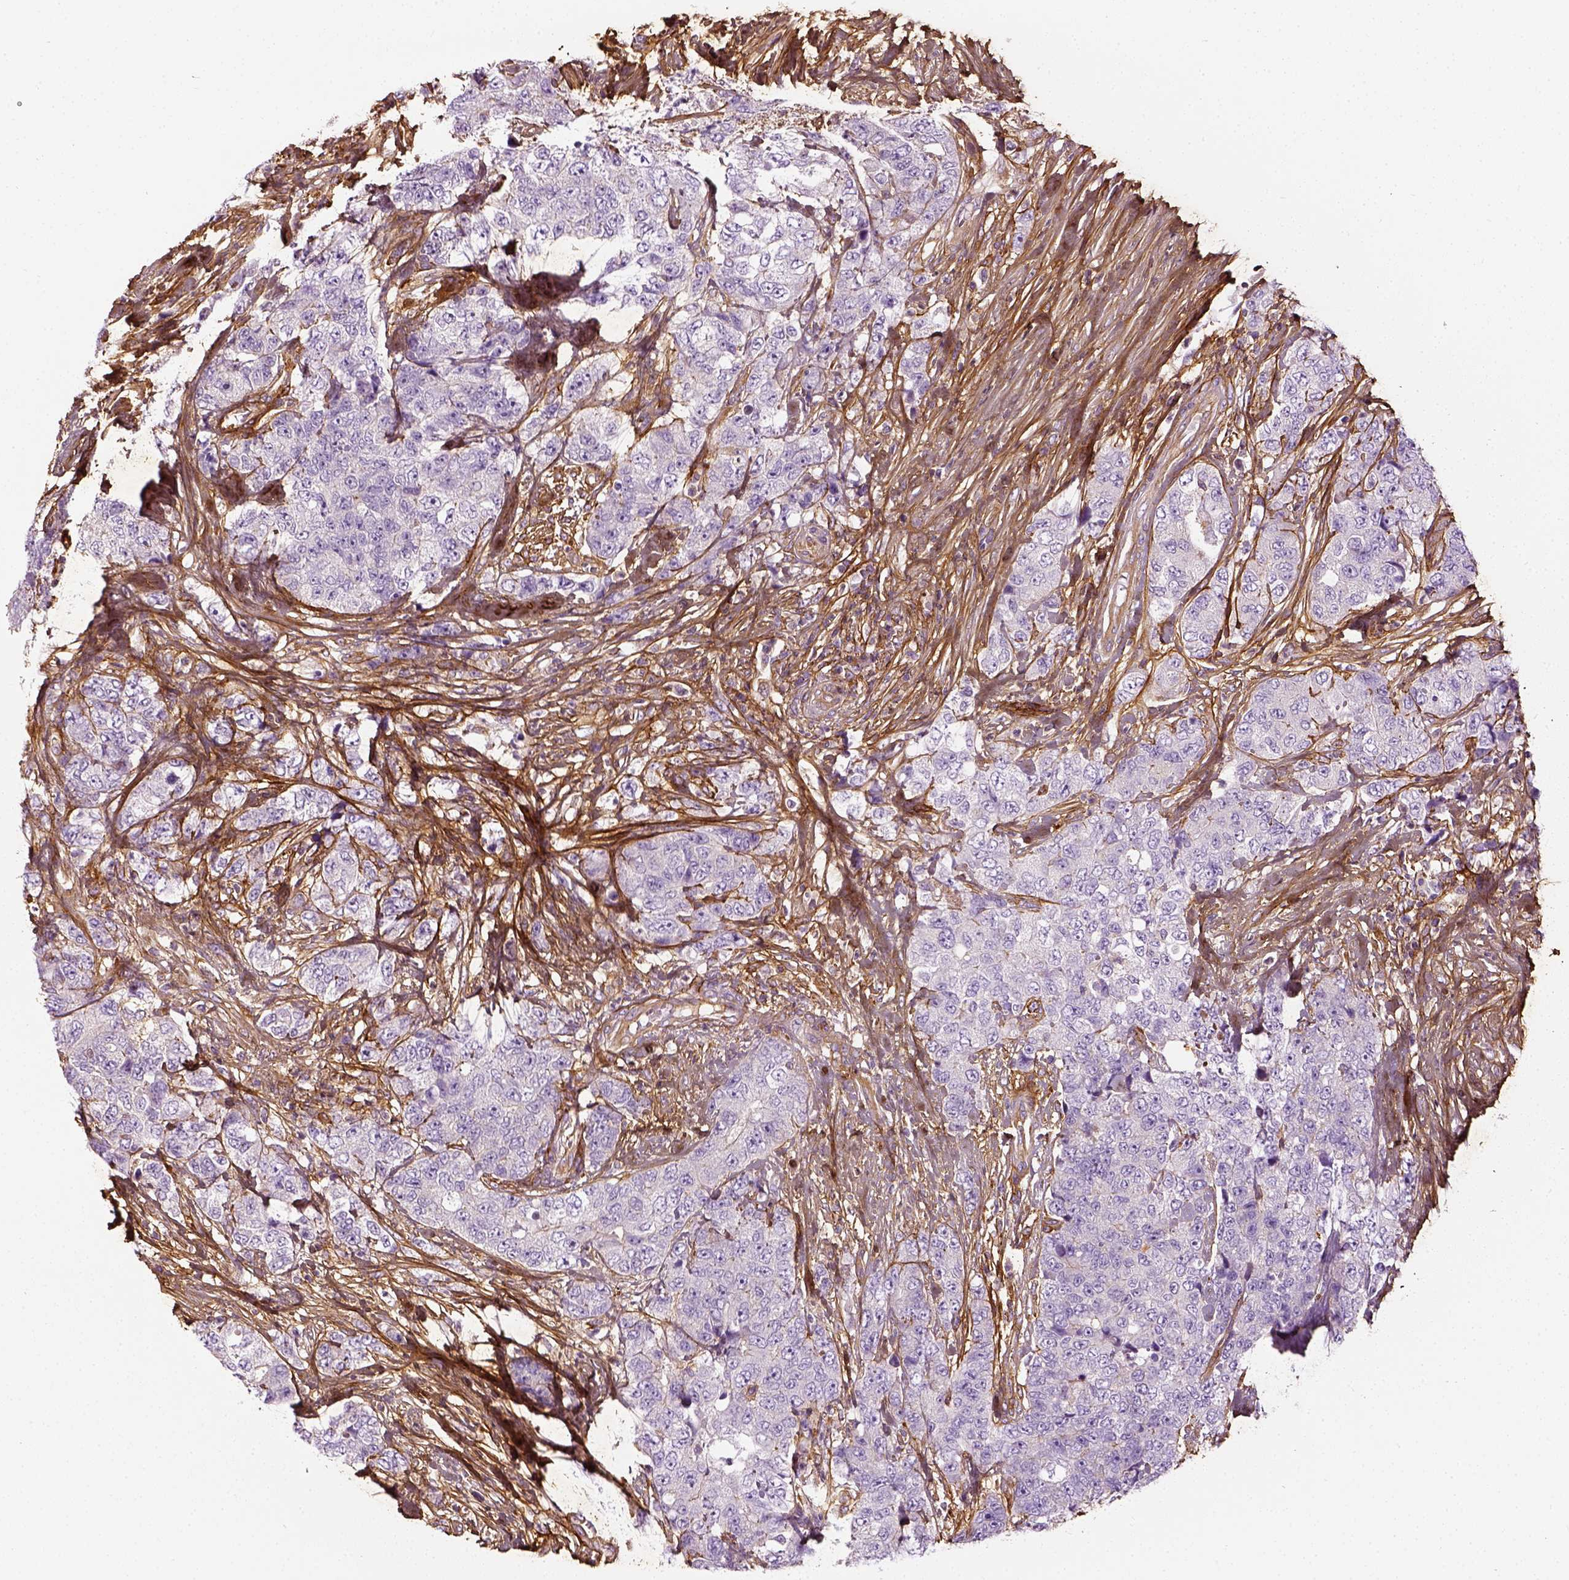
{"staining": {"intensity": "negative", "quantity": "none", "location": "none"}, "tissue": "urothelial cancer", "cell_type": "Tumor cells", "image_type": "cancer", "snomed": [{"axis": "morphology", "description": "Urothelial carcinoma, High grade"}, {"axis": "topography", "description": "Urinary bladder"}], "caption": "High-grade urothelial carcinoma stained for a protein using IHC shows no expression tumor cells.", "gene": "COL6A2", "patient": {"sex": "female", "age": 78}}